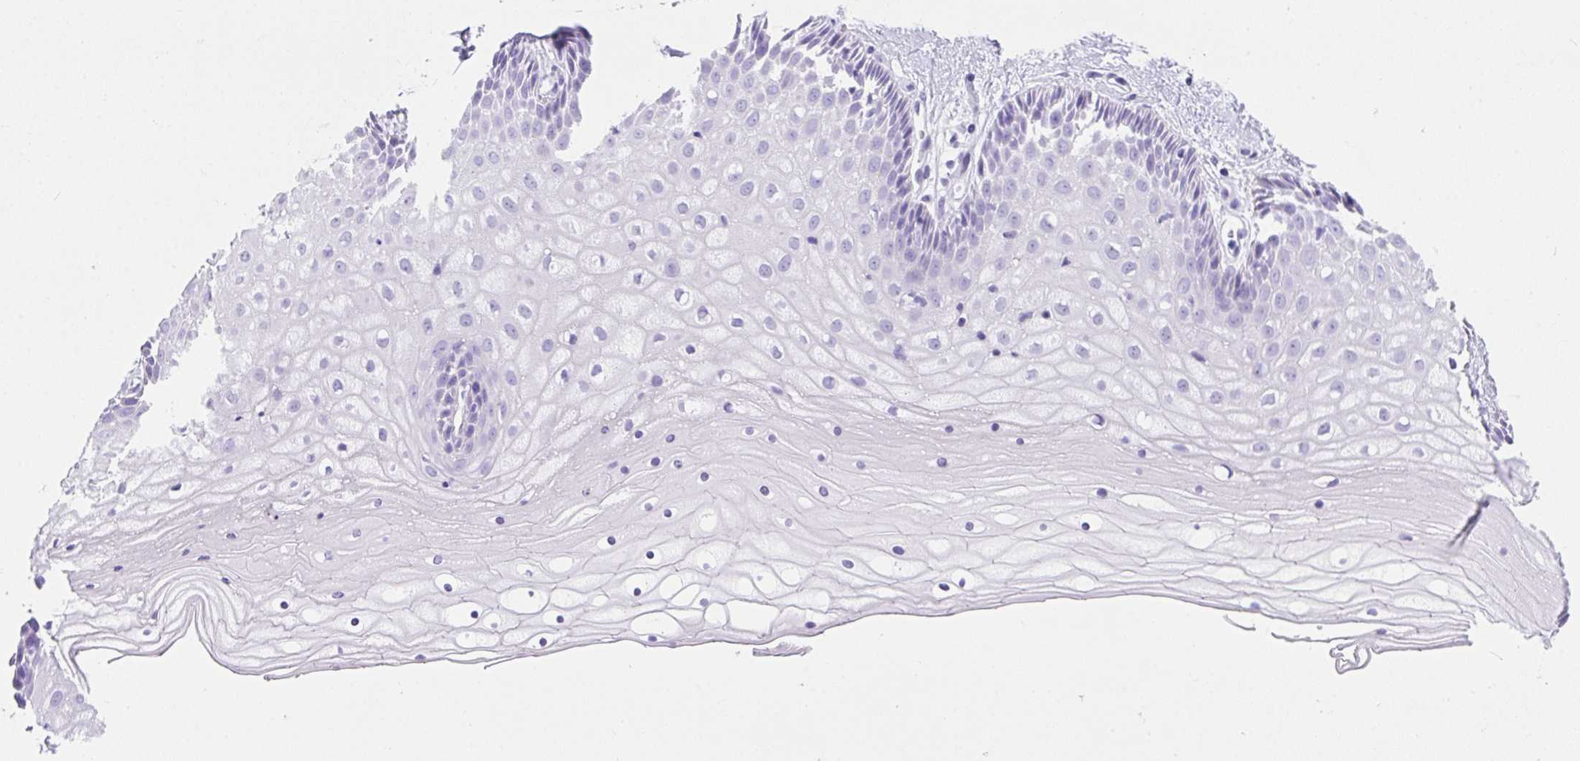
{"staining": {"intensity": "negative", "quantity": "none", "location": "none"}, "tissue": "cervix", "cell_type": "Glandular cells", "image_type": "normal", "snomed": [{"axis": "morphology", "description": "Normal tissue, NOS"}, {"axis": "topography", "description": "Cervix"}], "caption": "A high-resolution micrograph shows immunohistochemistry (IHC) staining of benign cervix, which shows no significant expression in glandular cells. (DAB IHC, high magnification).", "gene": "AVIL", "patient": {"sex": "female", "age": 36}}